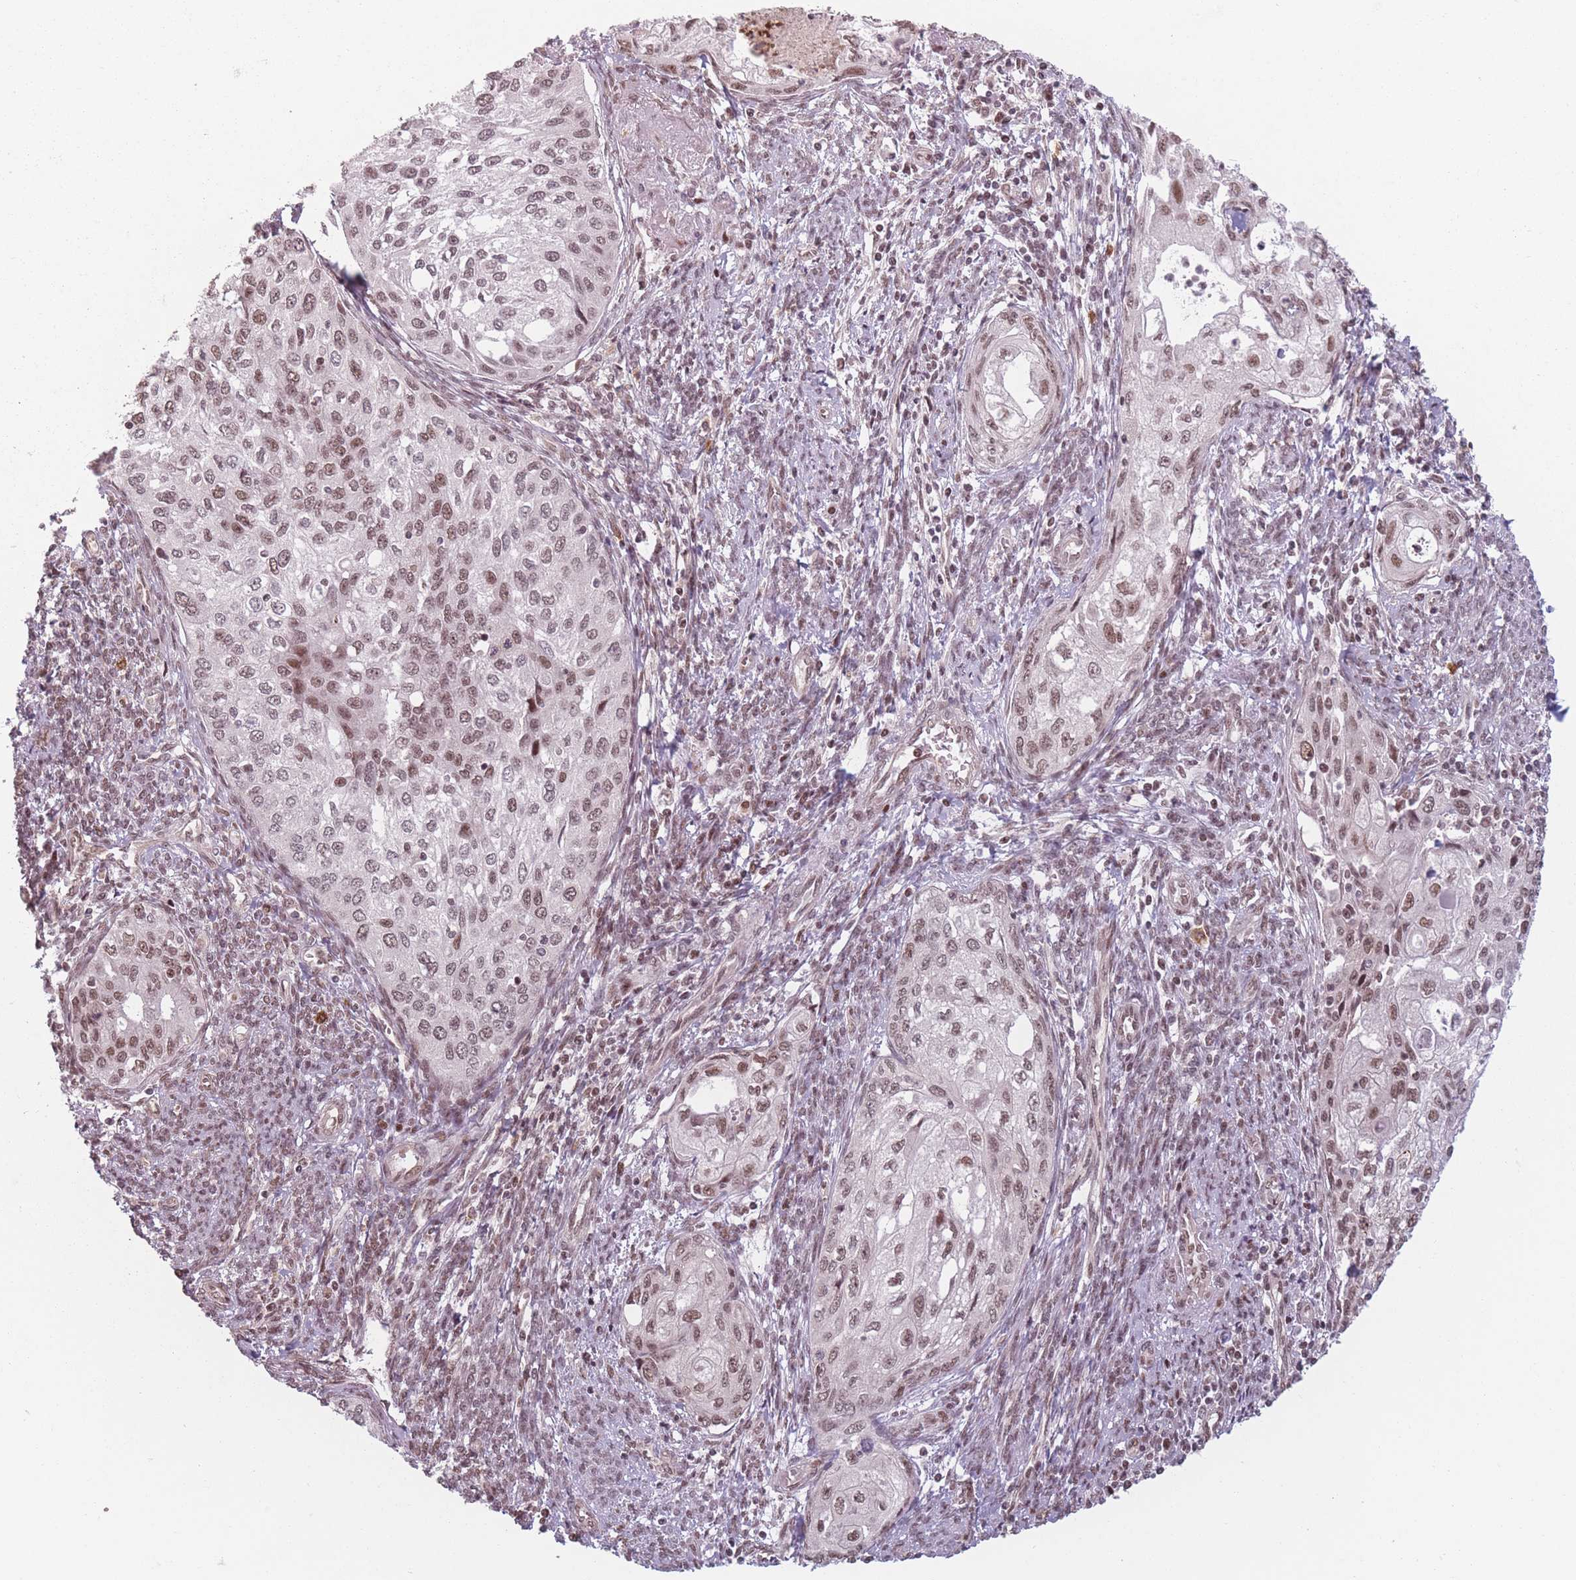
{"staining": {"intensity": "weak", "quantity": ">75%", "location": "nuclear"}, "tissue": "cervical cancer", "cell_type": "Tumor cells", "image_type": "cancer", "snomed": [{"axis": "morphology", "description": "Squamous cell carcinoma, NOS"}, {"axis": "topography", "description": "Cervix"}], "caption": "Immunohistochemistry of cervical cancer demonstrates low levels of weak nuclear expression in about >75% of tumor cells.", "gene": "SUPT6H", "patient": {"sex": "female", "age": 67}}